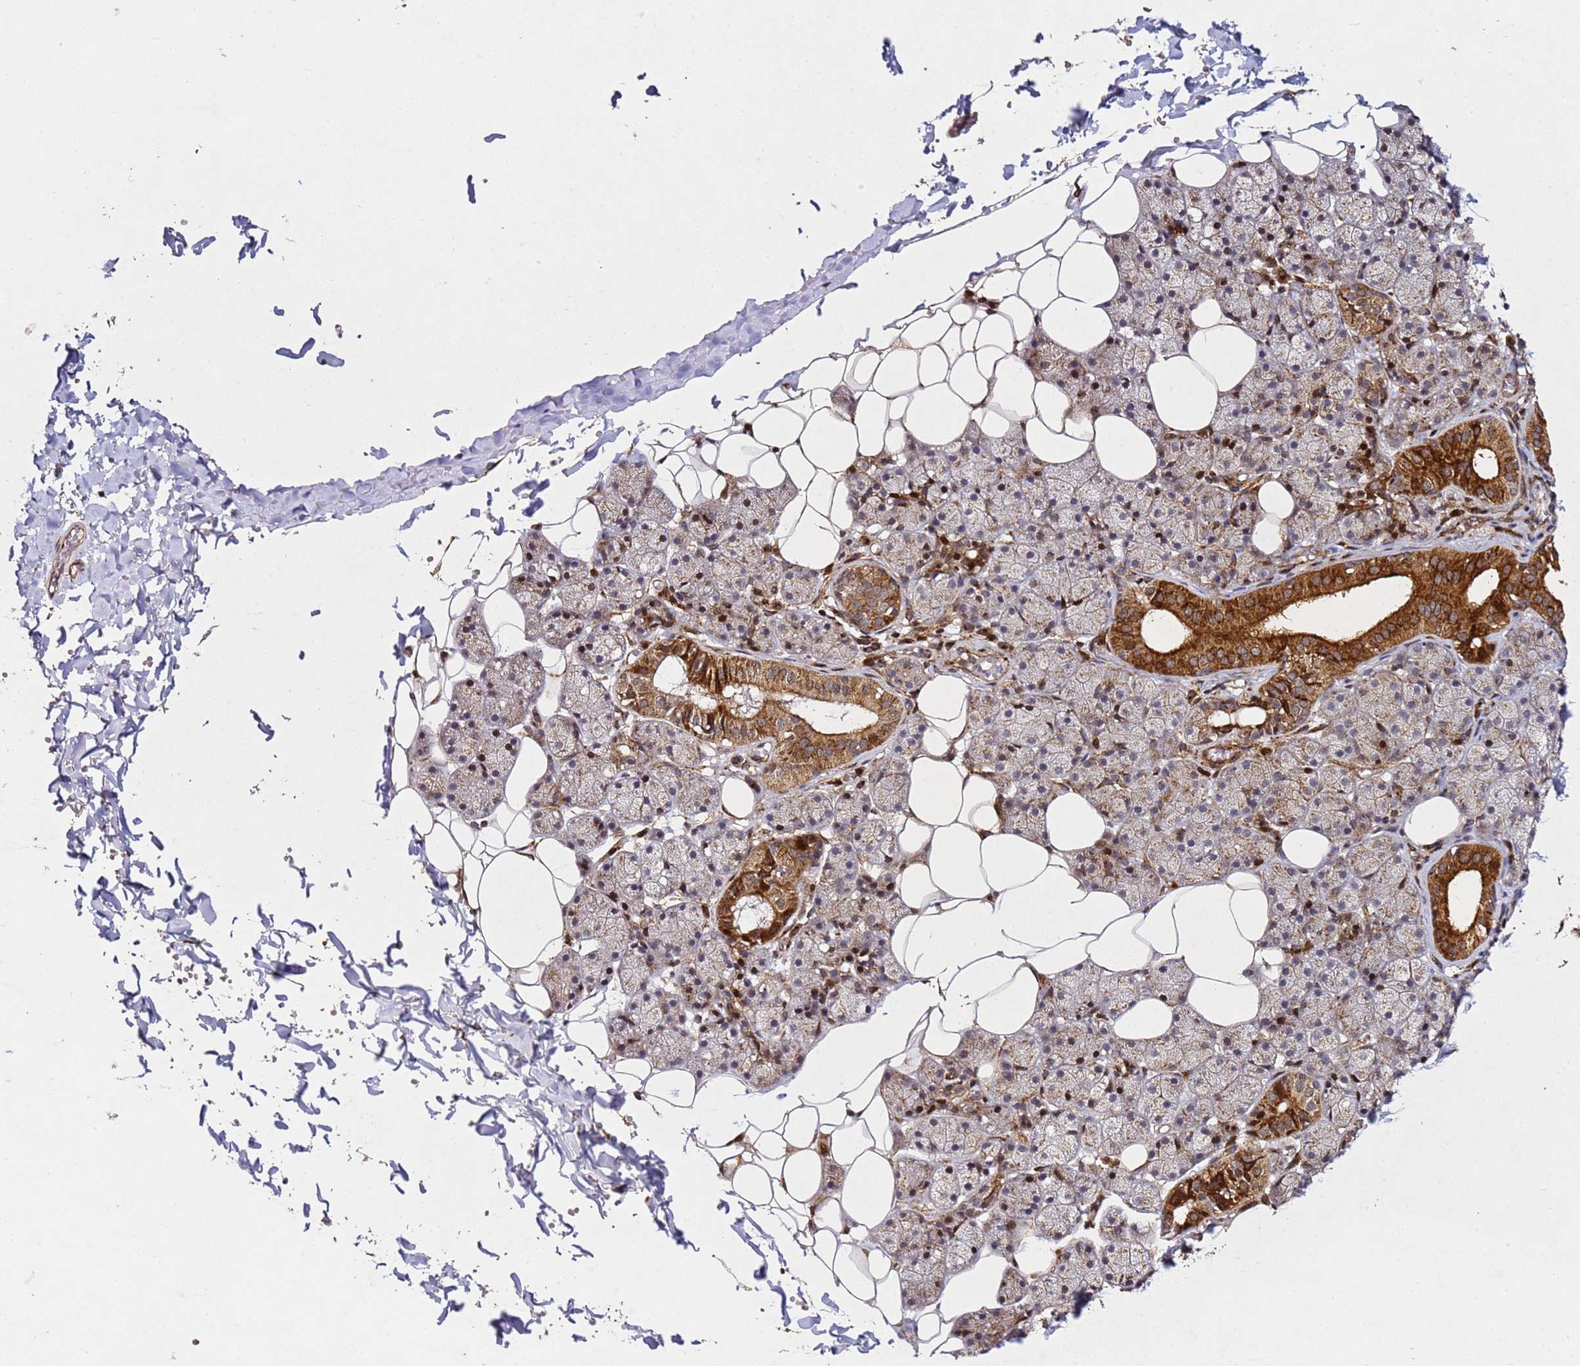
{"staining": {"intensity": "strong", "quantity": "<25%", "location": "cytoplasmic/membranous"}, "tissue": "salivary gland", "cell_type": "Glandular cells", "image_type": "normal", "snomed": [{"axis": "morphology", "description": "Normal tissue, NOS"}, {"axis": "topography", "description": "Salivary gland"}], "caption": "A brown stain shows strong cytoplasmic/membranous staining of a protein in glandular cells of unremarkable salivary gland. (DAB IHC with brightfield microscopy, high magnification).", "gene": "ZNF296", "patient": {"sex": "female", "age": 33}}